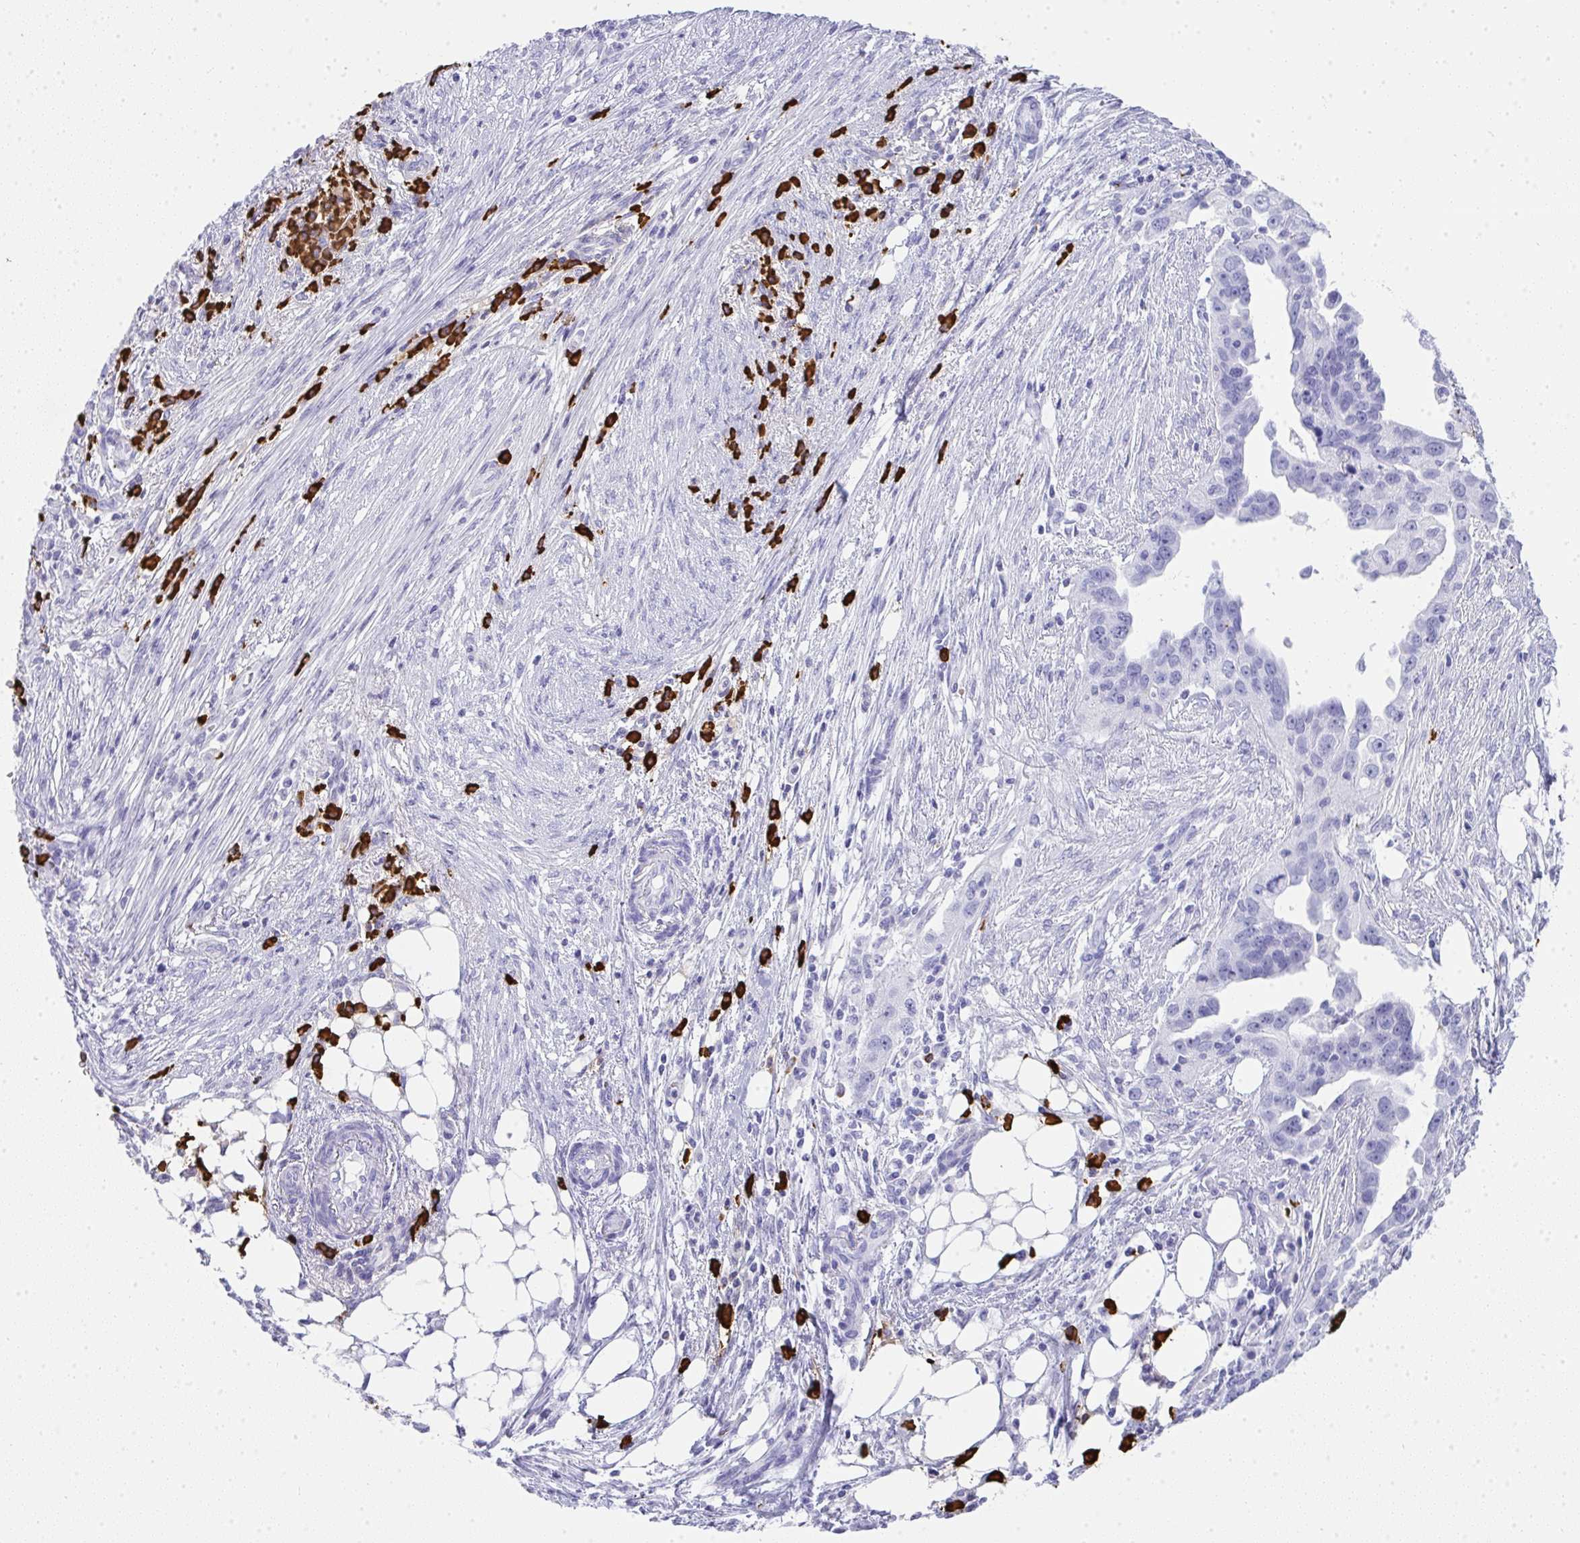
{"staining": {"intensity": "negative", "quantity": "none", "location": "none"}, "tissue": "ovarian cancer", "cell_type": "Tumor cells", "image_type": "cancer", "snomed": [{"axis": "morphology", "description": "Carcinoma, endometroid"}, {"axis": "morphology", "description": "Cystadenocarcinoma, serous, NOS"}, {"axis": "topography", "description": "Ovary"}], "caption": "The image exhibits no staining of tumor cells in ovarian cancer (endometroid carcinoma).", "gene": "CDADC1", "patient": {"sex": "female", "age": 45}}